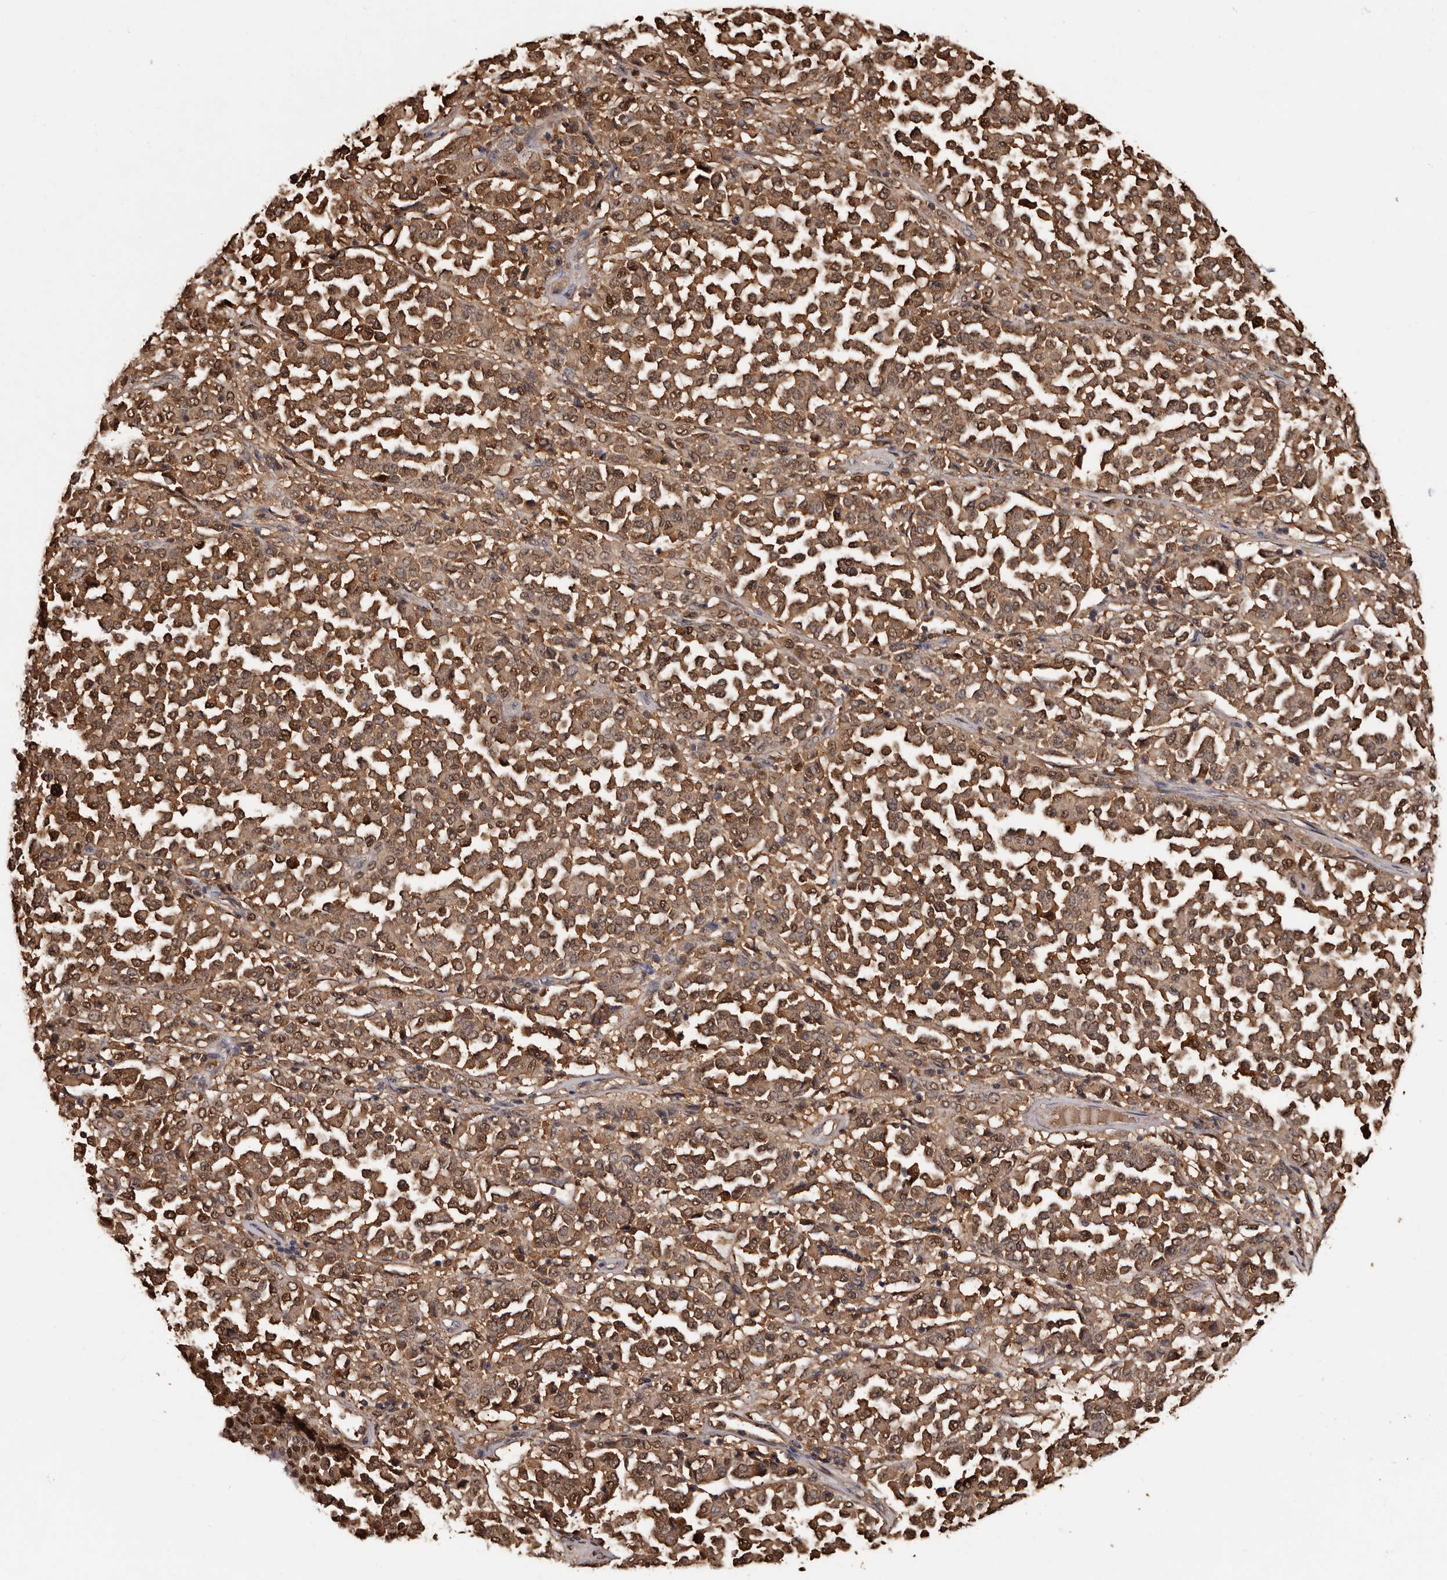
{"staining": {"intensity": "moderate", "quantity": ">75%", "location": "cytoplasmic/membranous,nuclear"}, "tissue": "melanoma", "cell_type": "Tumor cells", "image_type": "cancer", "snomed": [{"axis": "morphology", "description": "Malignant melanoma, Metastatic site"}, {"axis": "topography", "description": "Pancreas"}], "caption": "IHC staining of melanoma, which reveals medium levels of moderate cytoplasmic/membranous and nuclear staining in approximately >75% of tumor cells indicating moderate cytoplasmic/membranous and nuclear protein positivity. The staining was performed using DAB (brown) for protein detection and nuclei were counterstained in hematoxylin (blue).", "gene": "DNPH1", "patient": {"sex": "female", "age": 30}}